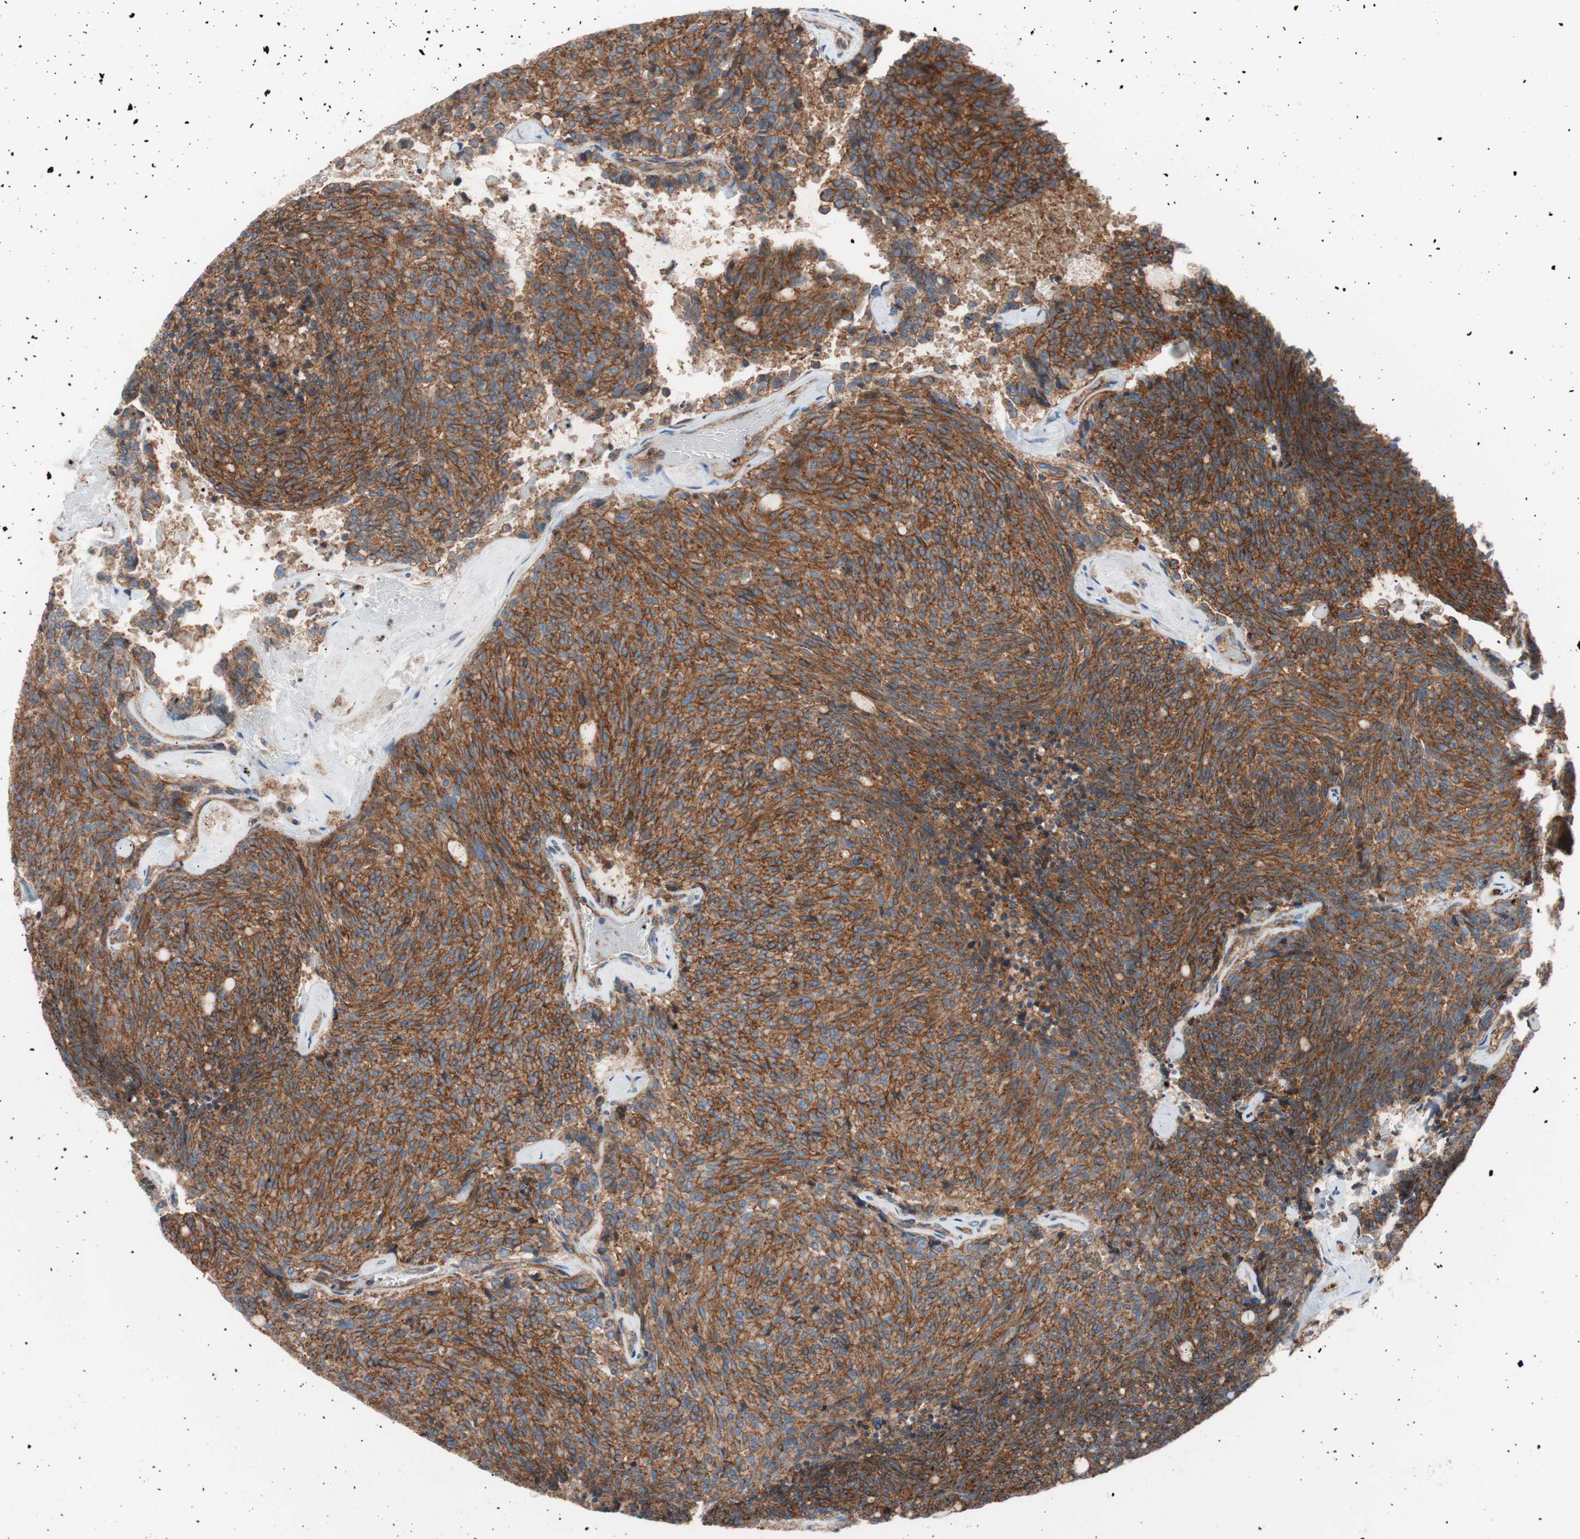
{"staining": {"intensity": "strong", "quantity": ">75%", "location": "cytoplasmic/membranous"}, "tissue": "carcinoid", "cell_type": "Tumor cells", "image_type": "cancer", "snomed": [{"axis": "morphology", "description": "Carcinoid, malignant, NOS"}, {"axis": "topography", "description": "Pancreas"}], "caption": "This histopathology image exhibits IHC staining of human carcinoid (malignant), with high strong cytoplasmic/membranous expression in about >75% of tumor cells.", "gene": "FLOT2", "patient": {"sex": "female", "age": 54}}